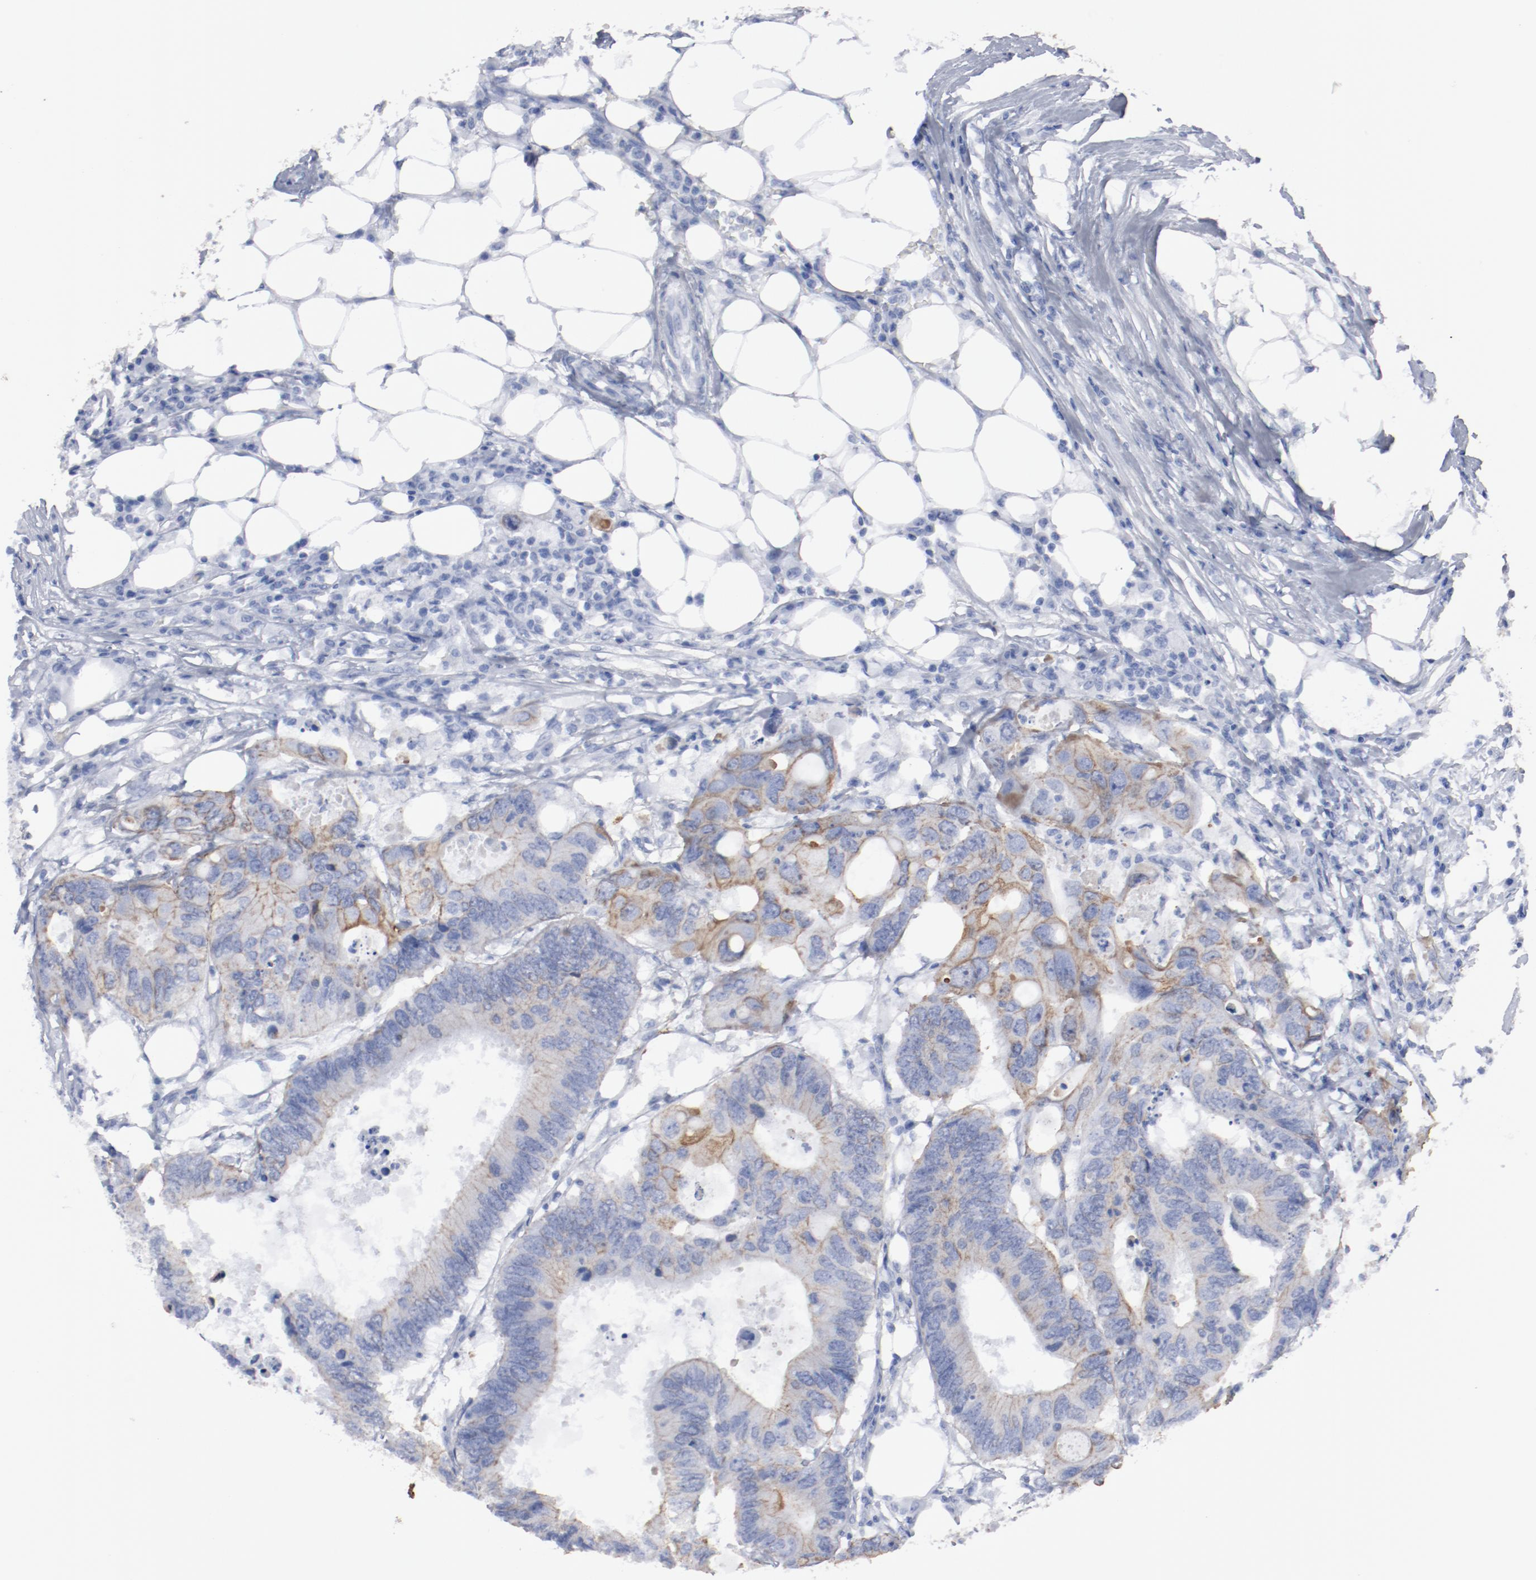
{"staining": {"intensity": "moderate", "quantity": "25%-75%", "location": "cytoplasmic/membranous"}, "tissue": "colorectal cancer", "cell_type": "Tumor cells", "image_type": "cancer", "snomed": [{"axis": "morphology", "description": "Adenocarcinoma, NOS"}, {"axis": "topography", "description": "Colon"}], "caption": "The histopathology image reveals staining of colorectal adenocarcinoma, revealing moderate cytoplasmic/membranous protein staining (brown color) within tumor cells. The staining is performed using DAB (3,3'-diaminobenzidine) brown chromogen to label protein expression. The nuclei are counter-stained blue using hematoxylin.", "gene": "TSPAN6", "patient": {"sex": "male", "age": 71}}